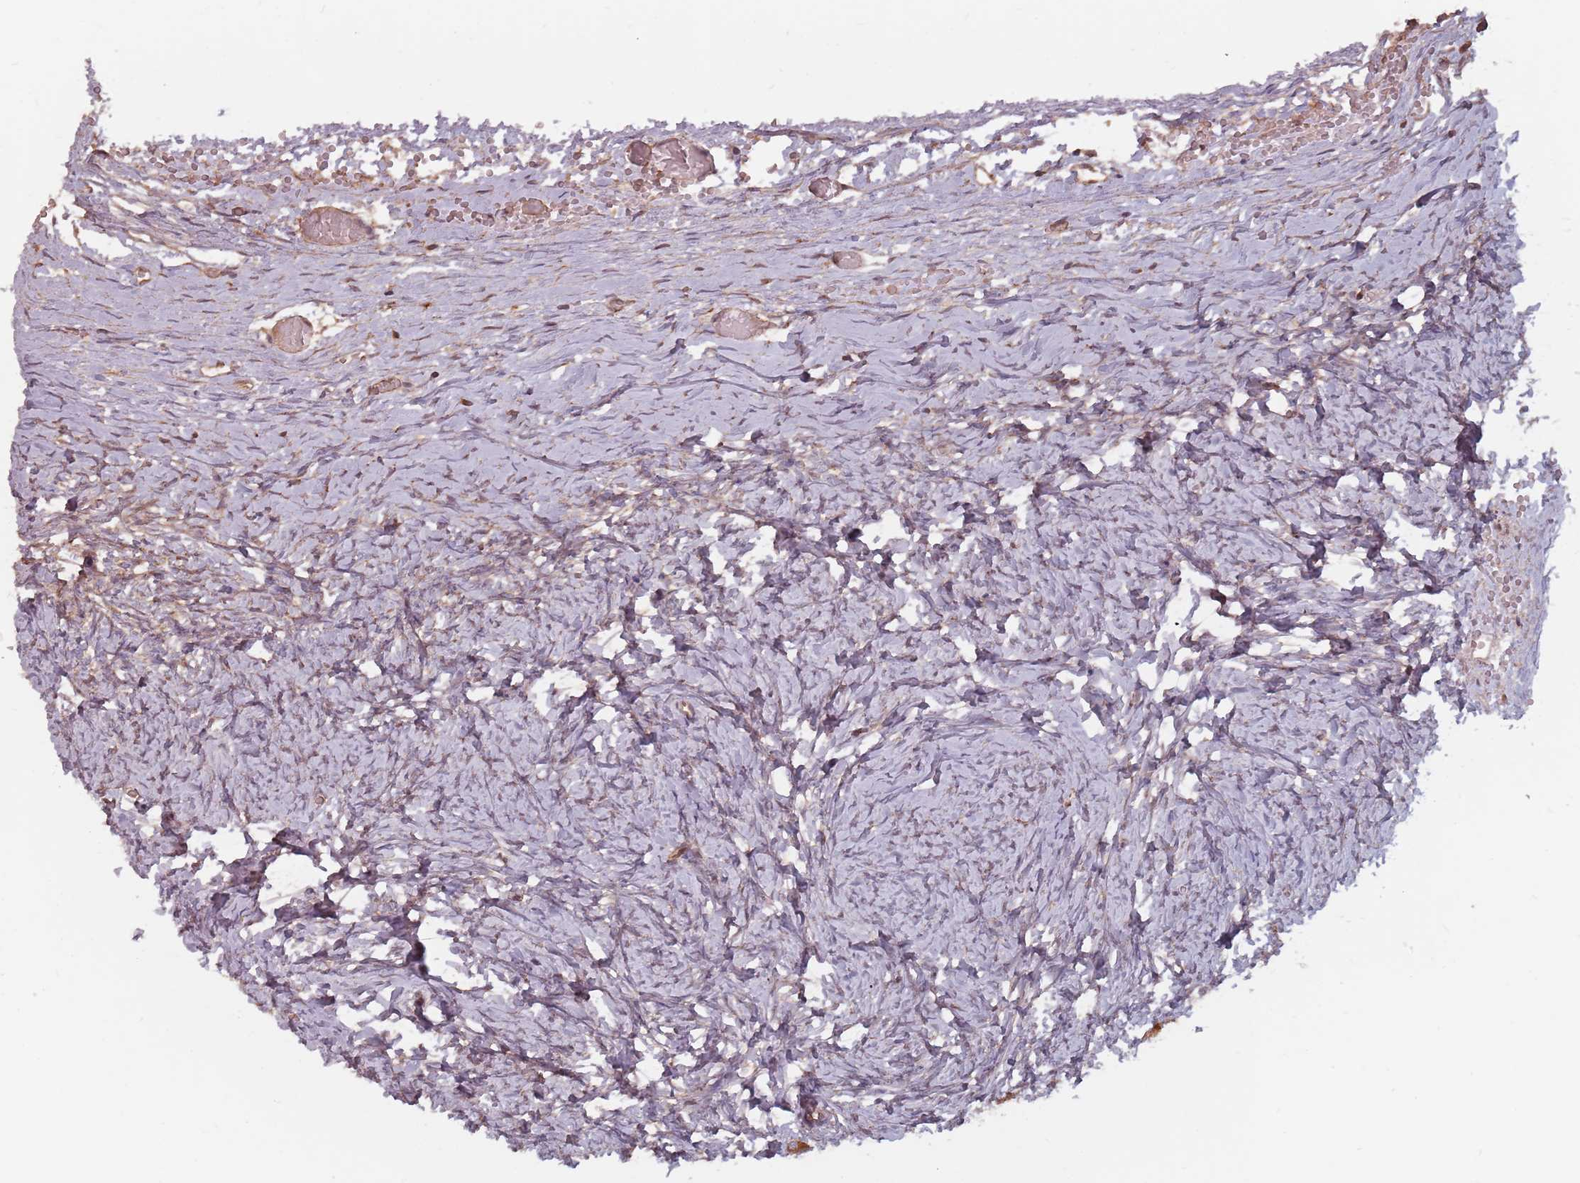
{"staining": {"intensity": "weak", "quantity": "<25%", "location": "cytoplasmic/membranous"}, "tissue": "ovary", "cell_type": "Ovarian stroma cells", "image_type": "normal", "snomed": [{"axis": "morphology", "description": "Normal tissue, NOS"}, {"axis": "topography", "description": "Ovary"}], "caption": "Immunohistochemistry (IHC) image of unremarkable ovary stained for a protein (brown), which exhibits no positivity in ovarian stroma cells.", "gene": "C3orf14", "patient": {"sex": "female", "age": 27}}